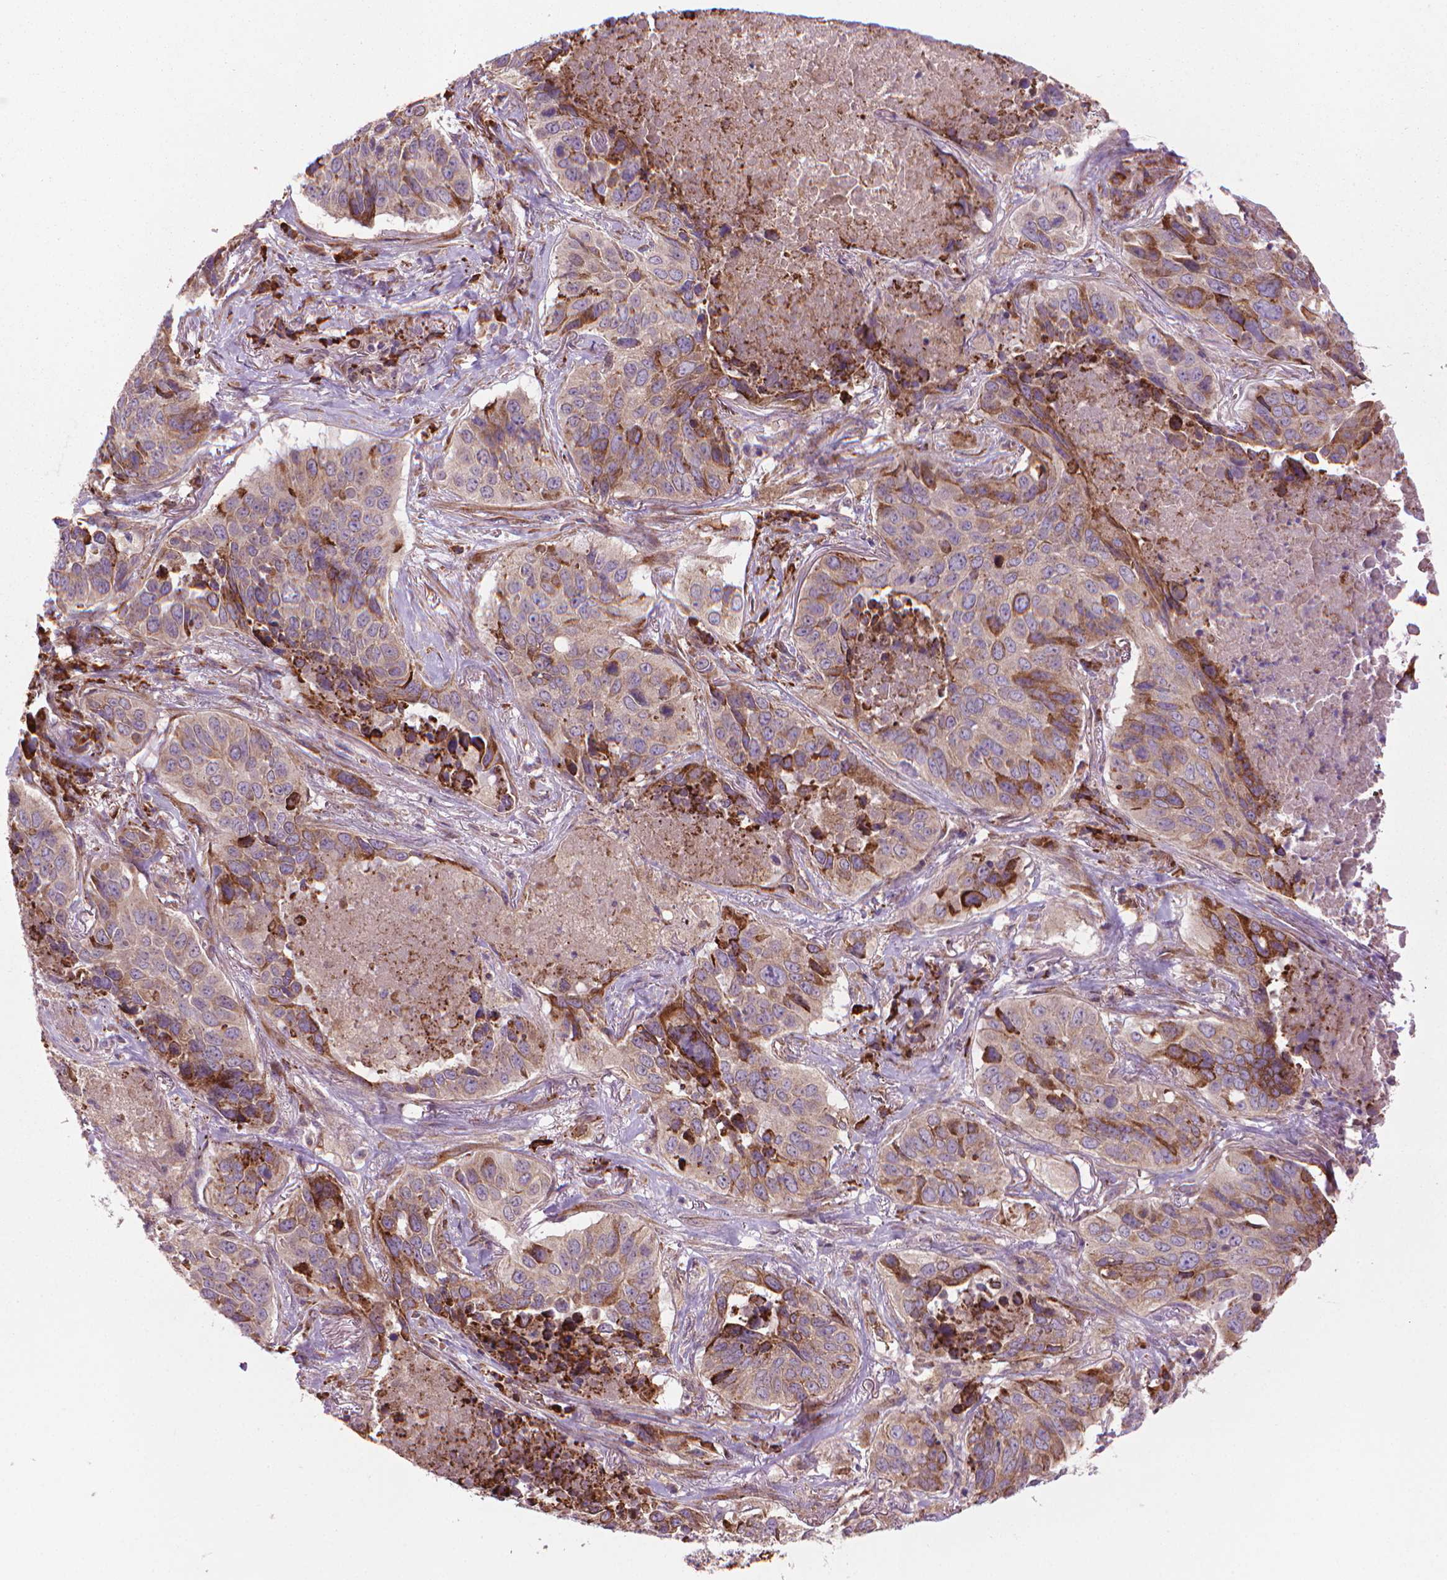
{"staining": {"intensity": "moderate", "quantity": "<25%", "location": "cytoplasmic/membranous"}, "tissue": "lung cancer", "cell_type": "Tumor cells", "image_type": "cancer", "snomed": [{"axis": "morphology", "description": "Normal tissue, NOS"}, {"axis": "morphology", "description": "Squamous cell carcinoma, NOS"}, {"axis": "topography", "description": "Bronchus"}, {"axis": "topography", "description": "Lung"}], "caption": "Human lung cancer stained with a protein marker exhibits moderate staining in tumor cells.", "gene": "MYH14", "patient": {"sex": "male", "age": 64}}